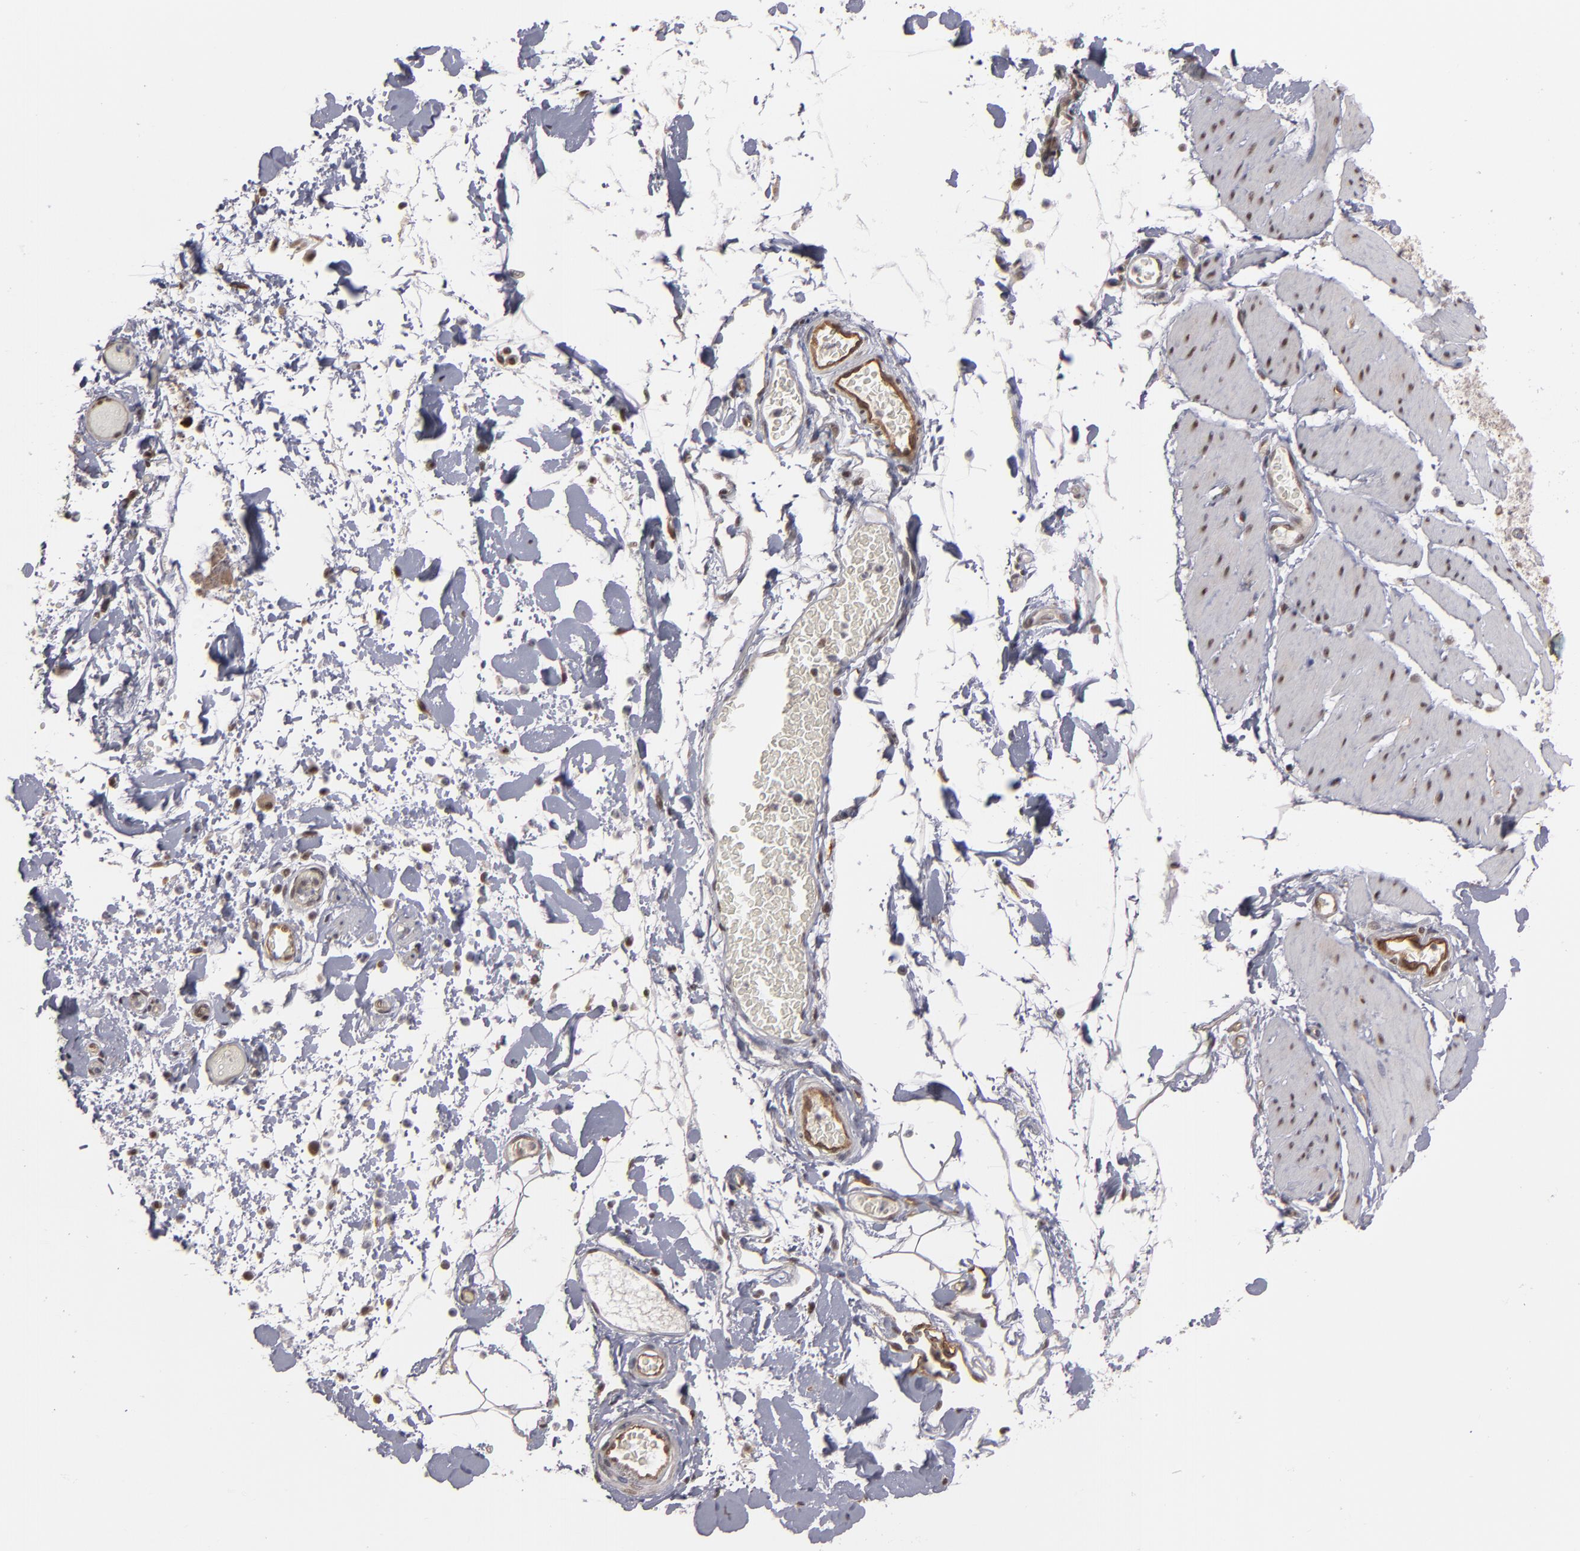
{"staining": {"intensity": "weak", "quantity": "25%-75%", "location": "nuclear"}, "tissue": "smooth muscle", "cell_type": "Smooth muscle cells", "image_type": "normal", "snomed": [{"axis": "morphology", "description": "Normal tissue, NOS"}, {"axis": "topography", "description": "Smooth muscle"}, {"axis": "topography", "description": "Colon"}], "caption": "A brown stain shows weak nuclear expression of a protein in smooth muscle cells of benign smooth muscle. Nuclei are stained in blue.", "gene": "ZNF75A", "patient": {"sex": "male", "age": 67}}